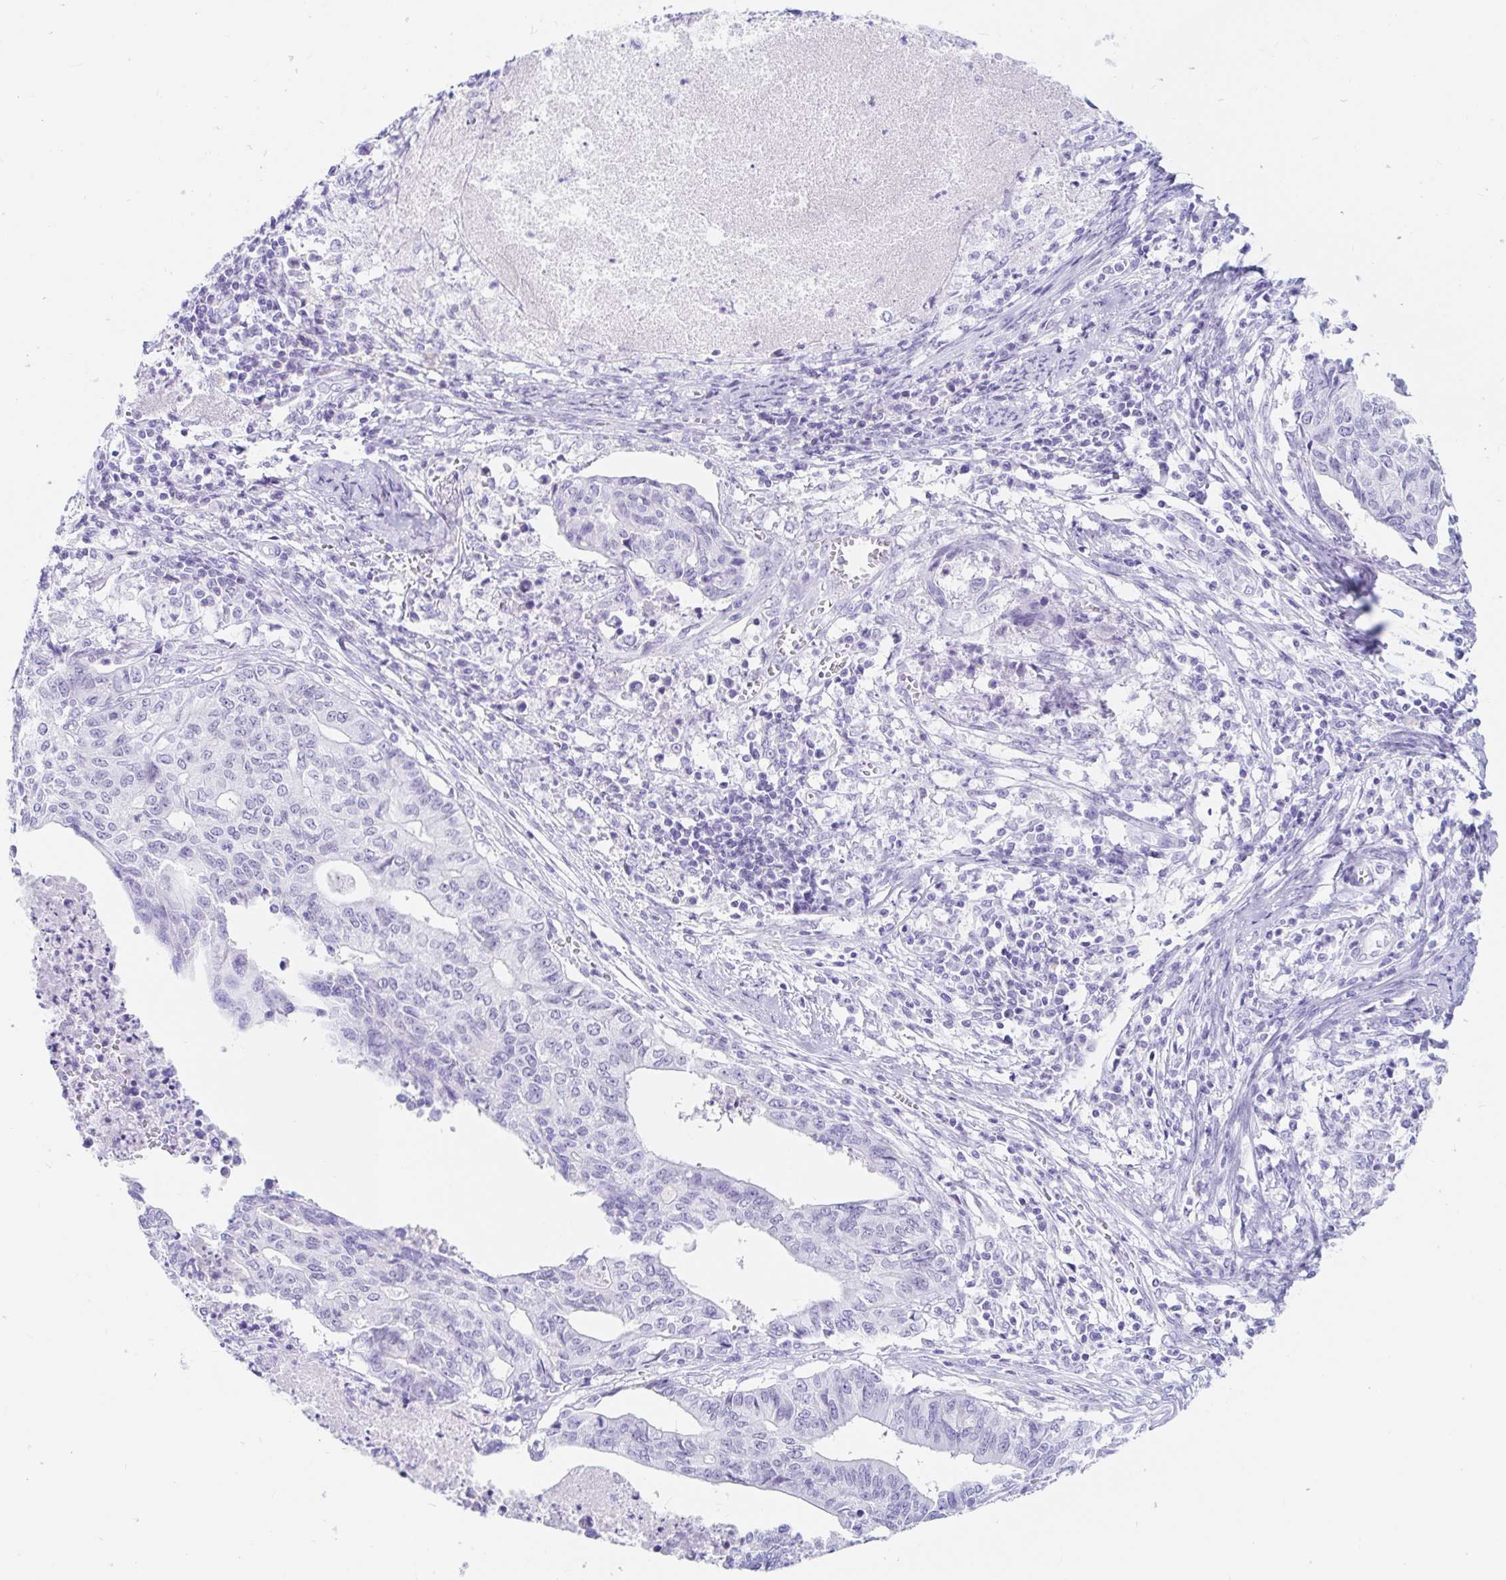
{"staining": {"intensity": "negative", "quantity": "none", "location": "none"}, "tissue": "endometrial cancer", "cell_type": "Tumor cells", "image_type": "cancer", "snomed": [{"axis": "morphology", "description": "Adenocarcinoma, NOS"}, {"axis": "topography", "description": "Endometrium"}], "caption": "Protein analysis of adenocarcinoma (endometrial) reveals no significant positivity in tumor cells.", "gene": "OR6T1", "patient": {"sex": "female", "age": 65}}